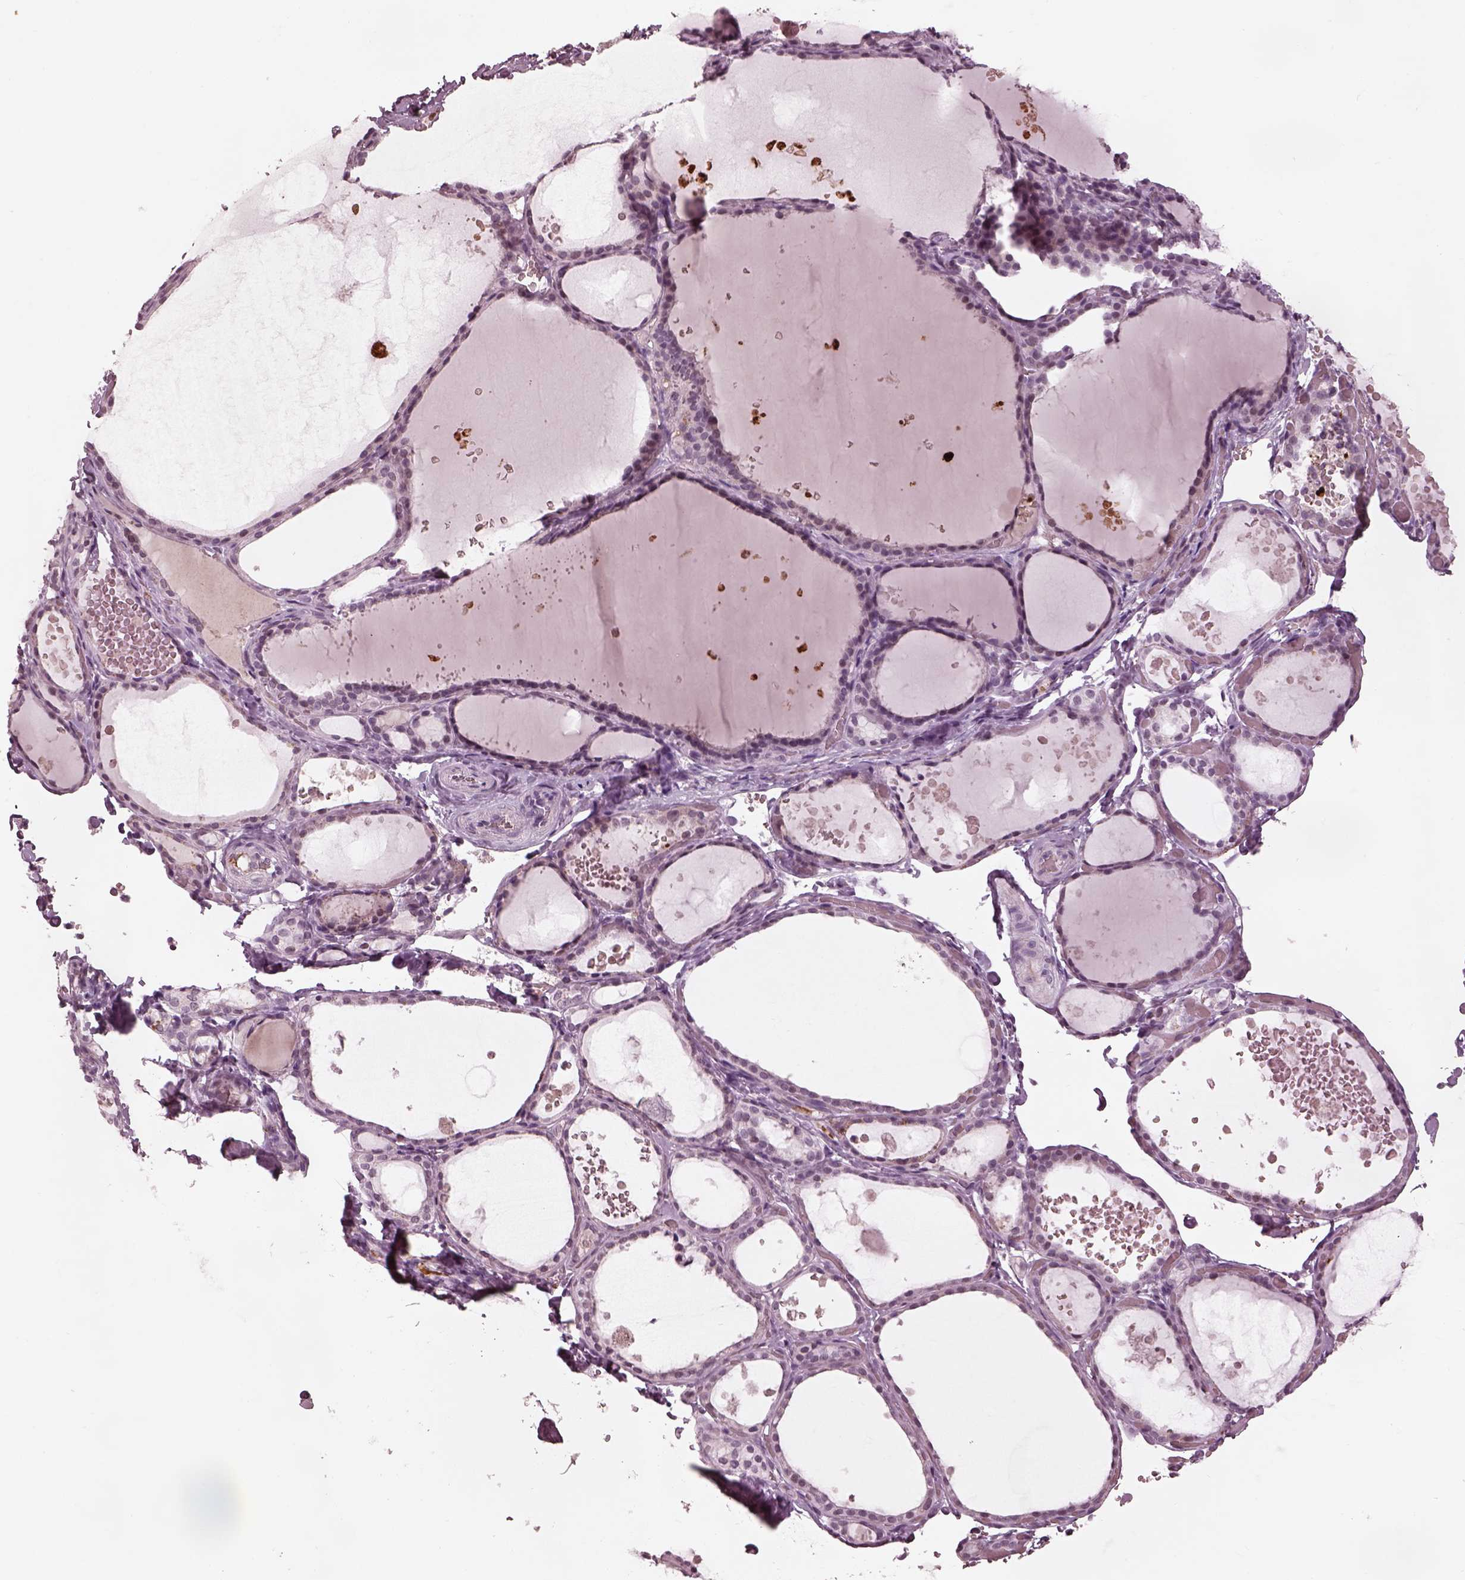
{"staining": {"intensity": "negative", "quantity": "none", "location": "none"}, "tissue": "thyroid gland", "cell_type": "Glandular cells", "image_type": "normal", "snomed": [{"axis": "morphology", "description": "Normal tissue, NOS"}, {"axis": "topography", "description": "Thyroid gland"}], "caption": "Immunohistochemistry of benign human thyroid gland displays no staining in glandular cells.", "gene": "KCNA2", "patient": {"sex": "female", "age": 56}}